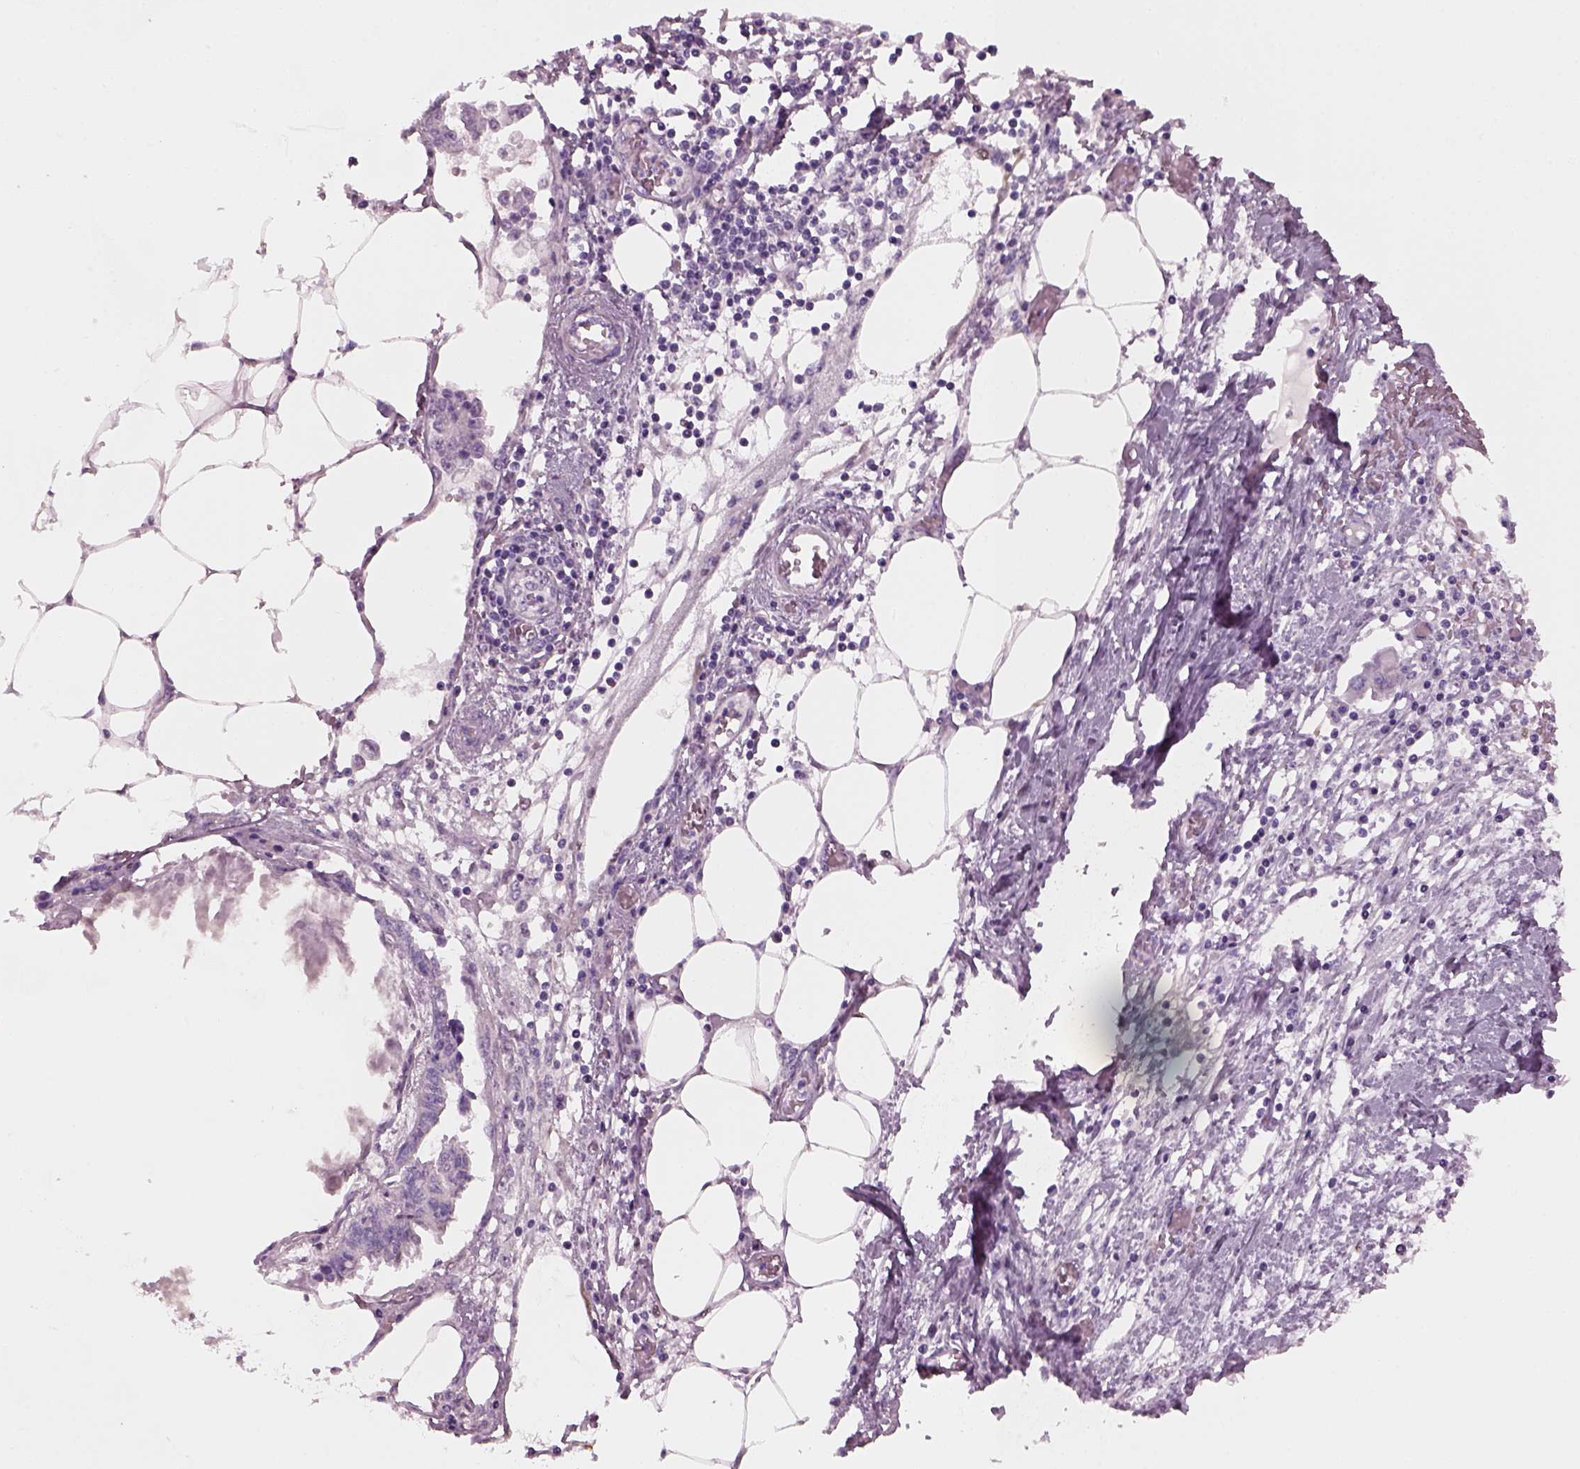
{"staining": {"intensity": "negative", "quantity": "none", "location": "none"}, "tissue": "endometrial cancer", "cell_type": "Tumor cells", "image_type": "cancer", "snomed": [{"axis": "morphology", "description": "Adenocarcinoma, NOS"}, {"axis": "morphology", "description": "Adenocarcinoma, metastatic, NOS"}, {"axis": "topography", "description": "Adipose tissue"}, {"axis": "topography", "description": "Endometrium"}], "caption": "IHC of endometrial cancer reveals no staining in tumor cells. (Immunohistochemistry (ihc), brightfield microscopy, high magnification).", "gene": "PRR9", "patient": {"sex": "female", "age": 67}}